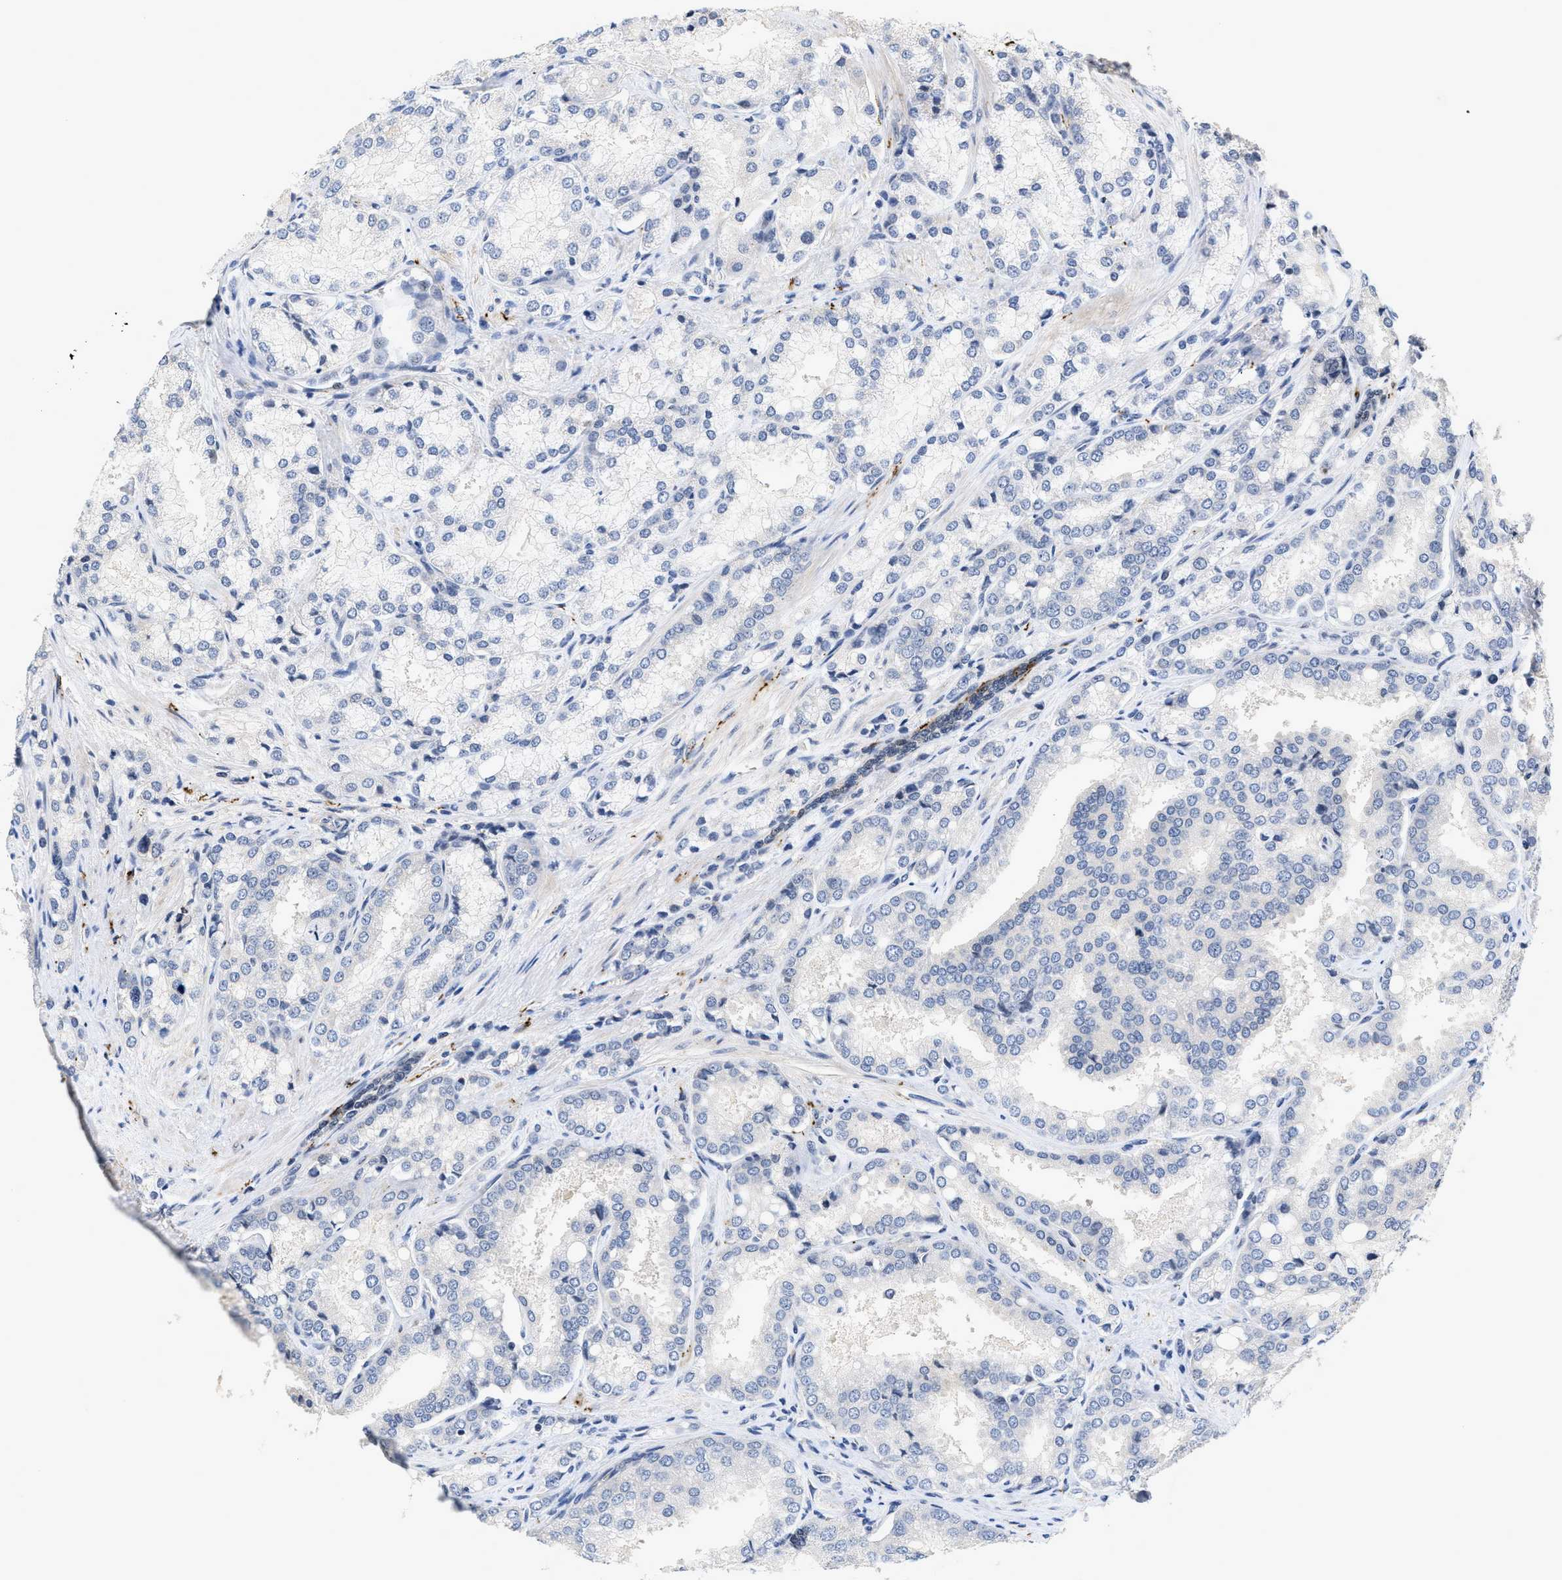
{"staining": {"intensity": "negative", "quantity": "none", "location": "none"}, "tissue": "prostate cancer", "cell_type": "Tumor cells", "image_type": "cancer", "snomed": [{"axis": "morphology", "description": "Adenocarcinoma, High grade"}, {"axis": "topography", "description": "Prostate"}], "caption": "Tumor cells are negative for protein expression in human high-grade adenocarcinoma (prostate).", "gene": "VIP", "patient": {"sex": "male", "age": 50}}